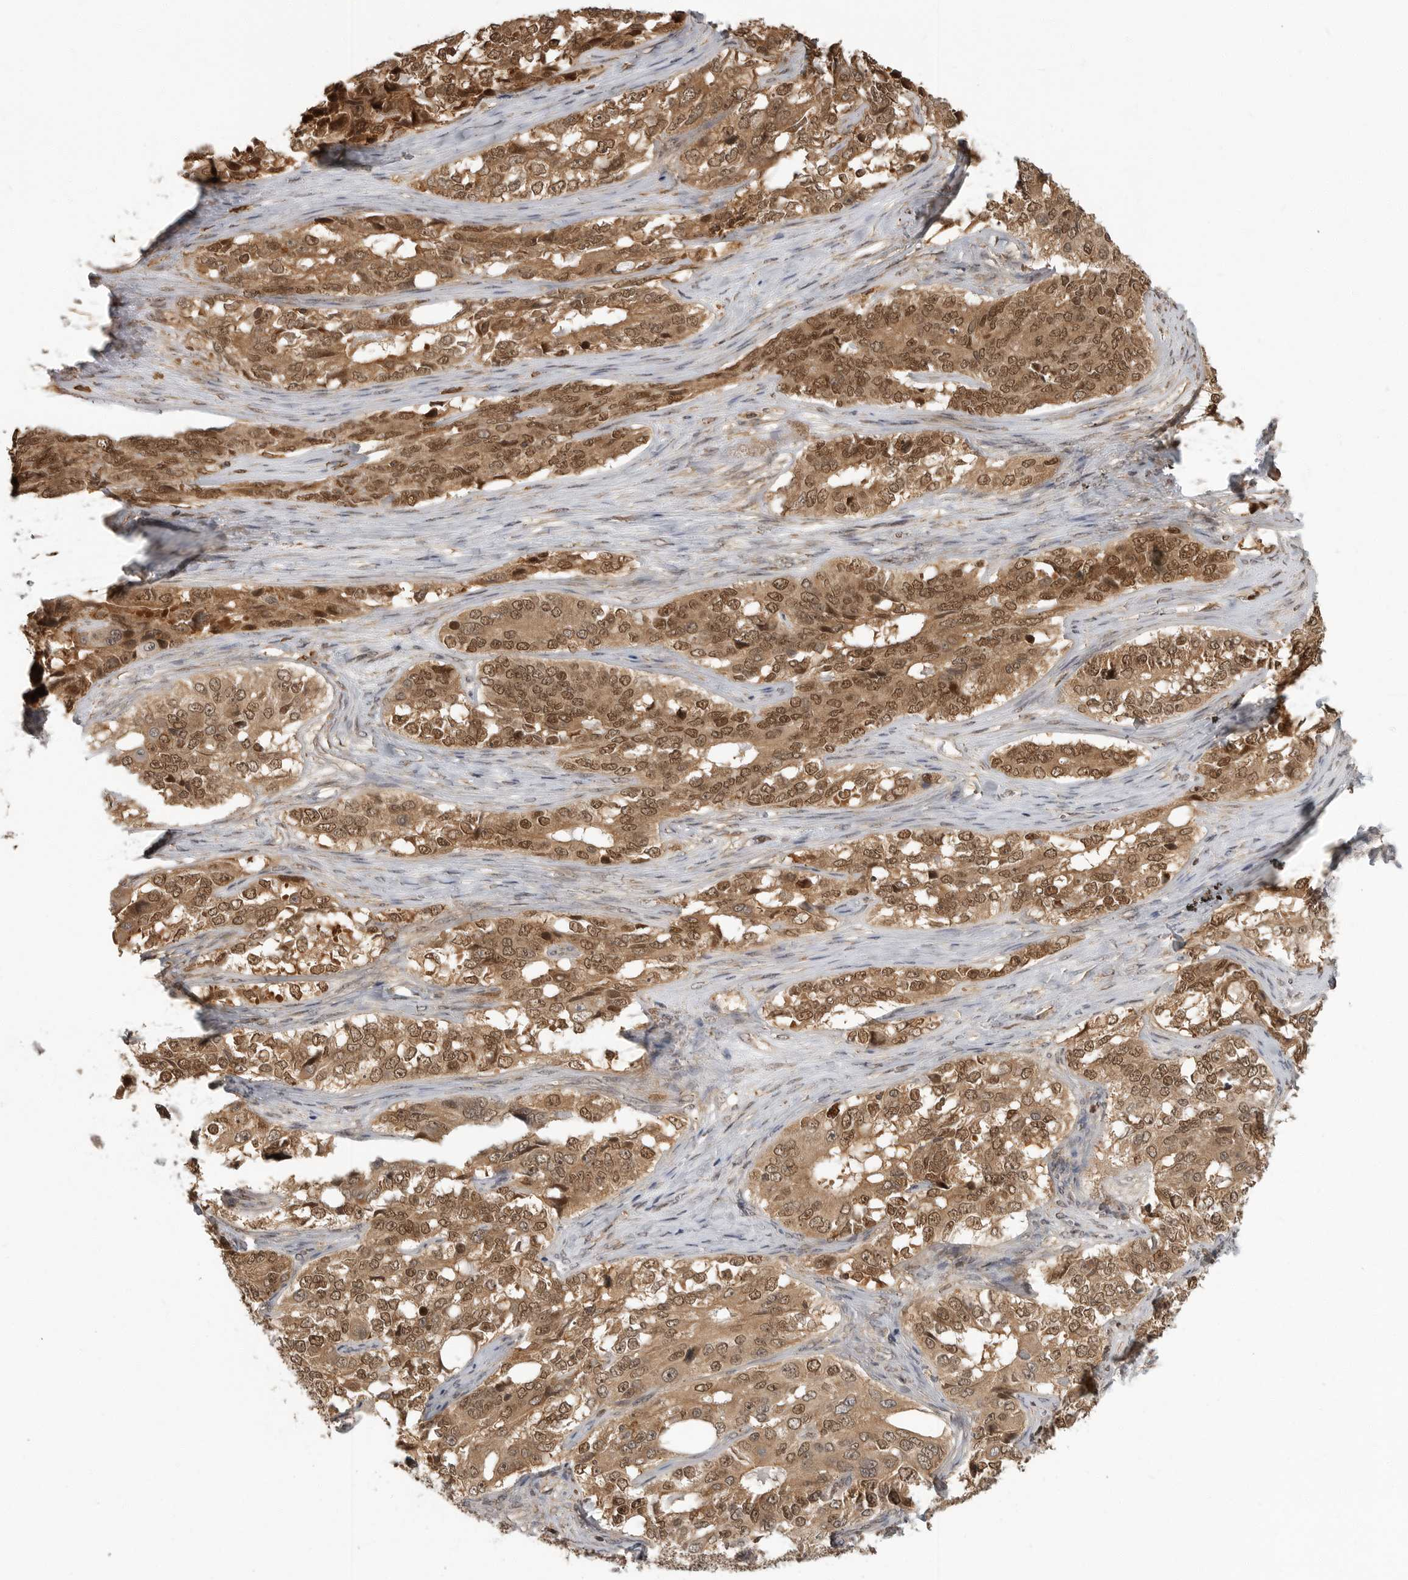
{"staining": {"intensity": "moderate", "quantity": ">75%", "location": "cytoplasmic/membranous,nuclear"}, "tissue": "ovarian cancer", "cell_type": "Tumor cells", "image_type": "cancer", "snomed": [{"axis": "morphology", "description": "Carcinoma, endometroid"}, {"axis": "topography", "description": "Ovary"}], "caption": "A photomicrograph of ovarian endometroid carcinoma stained for a protein demonstrates moderate cytoplasmic/membranous and nuclear brown staining in tumor cells. The protein of interest is shown in brown color, while the nuclei are stained blue.", "gene": "ERN1", "patient": {"sex": "female", "age": 51}}